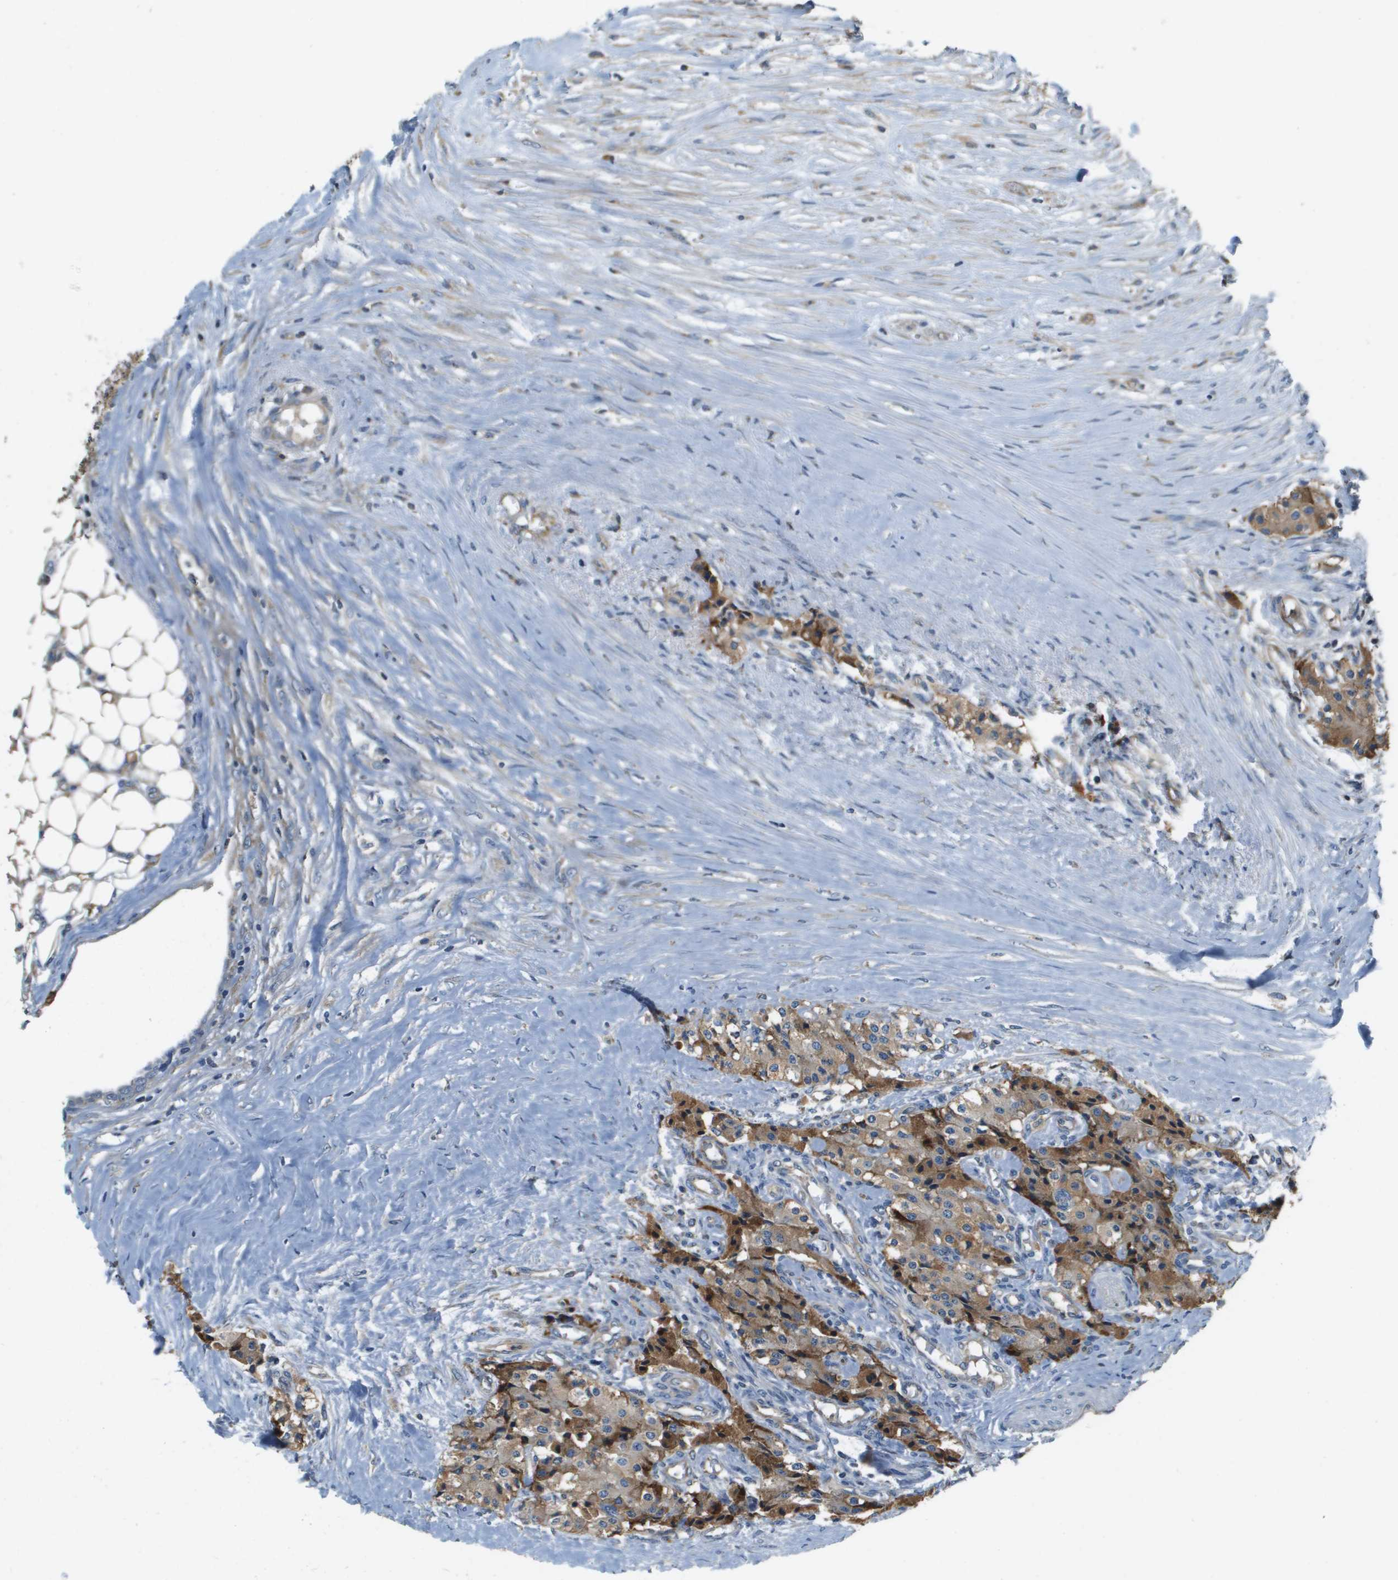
{"staining": {"intensity": "moderate", "quantity": ">75%", "location": "cytoplasmic/membranous"}, "tissue": "carcinoid", "cell_type": "Tumor cells", "image_type": "cancer", "snomed": [{"axis": "morphology", "description": "Carcinoid, malignant, NOS"}, {"axis": "topography", "description": "Colon"}], "caption": "Carcinoid (malignant) stained for a protein demonstrates moderate cytoplasmic/membranous positivity in tumor cells.", "gene": "SAMSN1", "patient": {"sex": "female", "age": 52}}